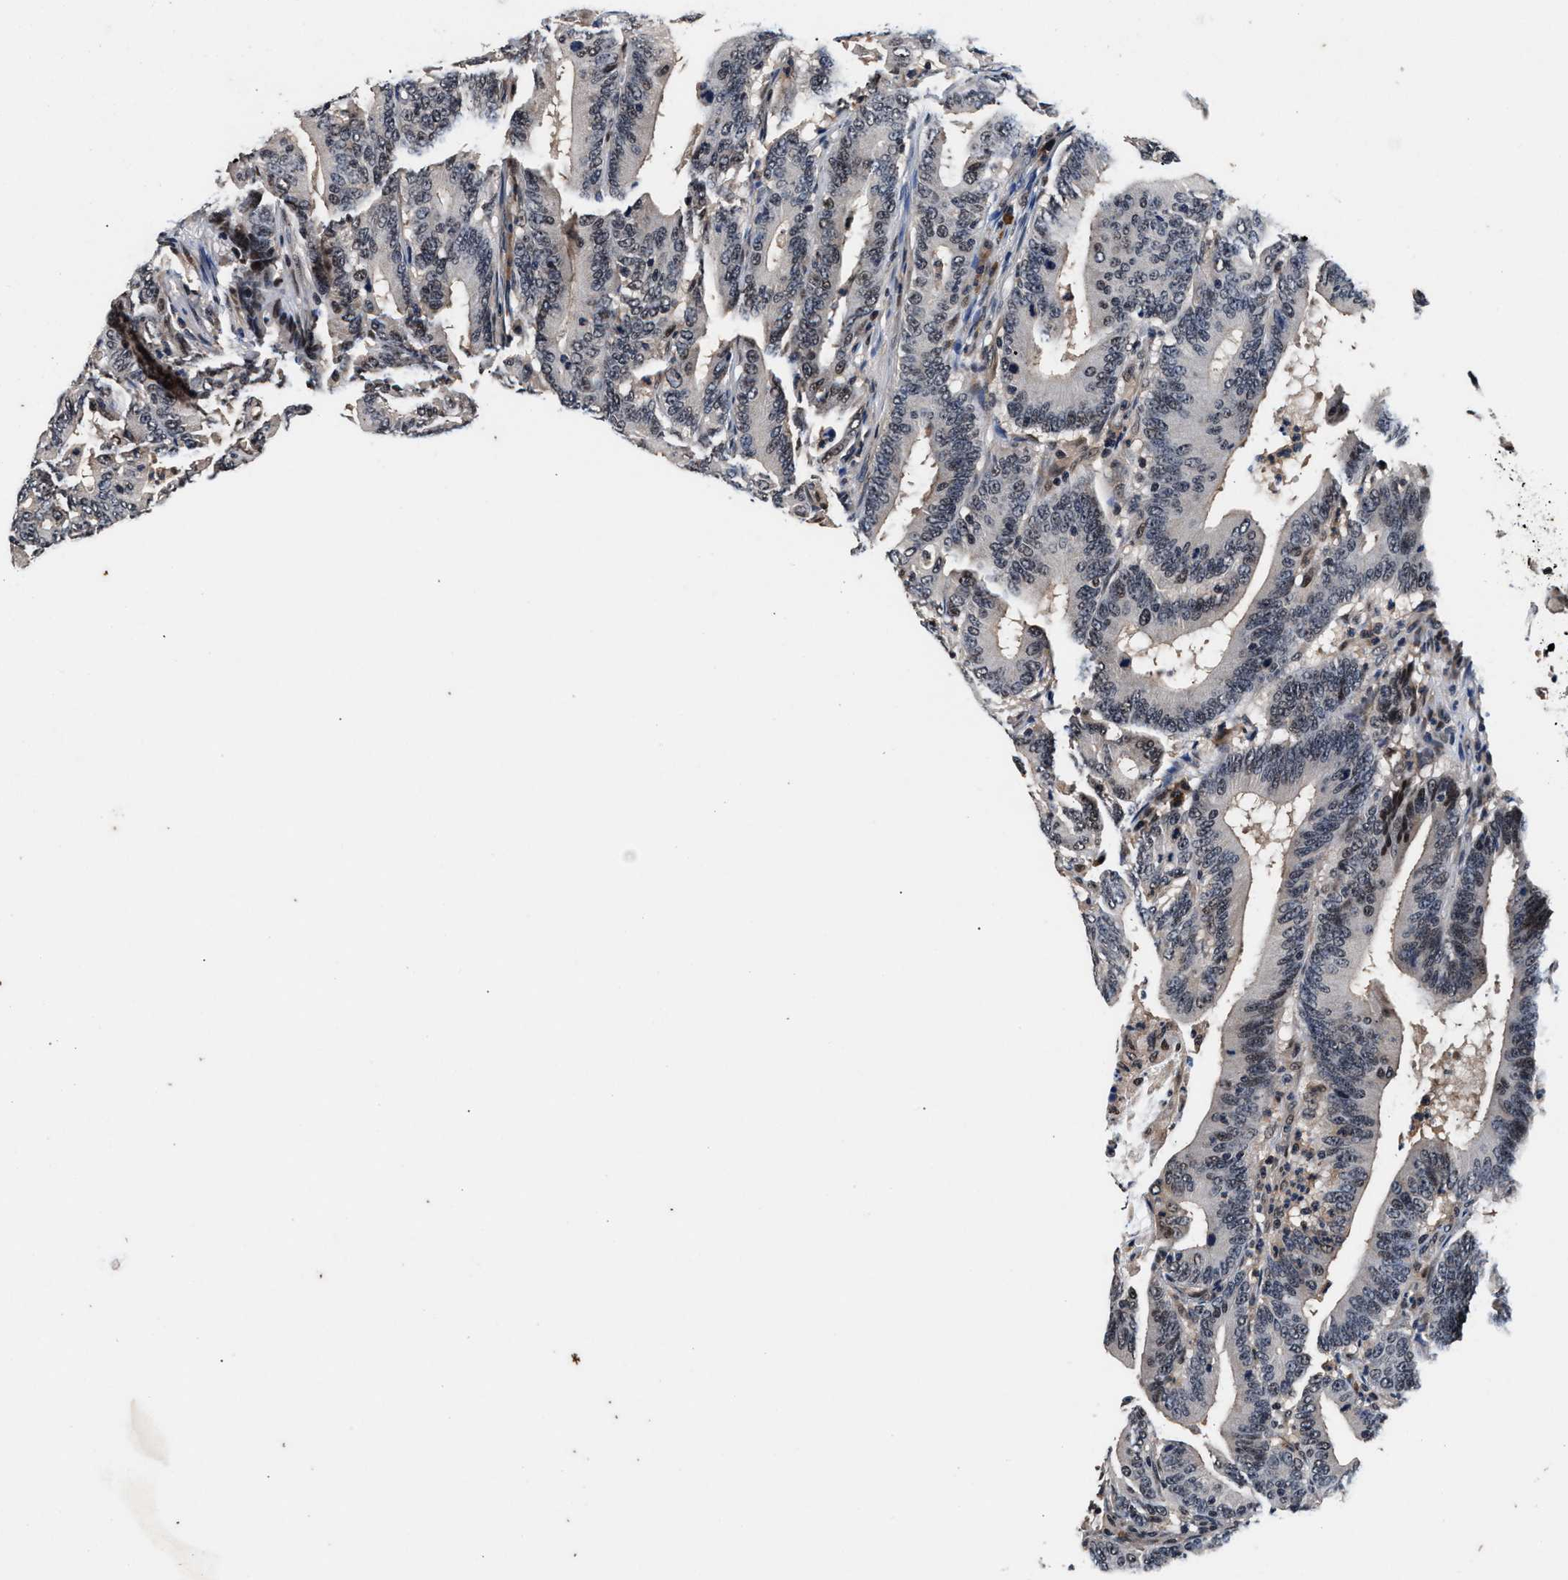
{"staining": {"intensity": "weak", "quantity": "<25%", "location": "nuclear"}, "tissue": "colorectal cancer", "cell_type": "Tumor cells", "image_type": "cancer", "snomed": [{"axis": "morphology", "description": "Adenocarcinoma, NOS"}, {"axis": "topography", "description": "Colon"}], "caption": "The immunohistochemistry (IHC) photomicrograph has no significant expression in tumor cells of colorectal cancer (adenocarcinoma) tissue.", "gene": "USP16", "patient": {"sex": "female", "age": 66}}